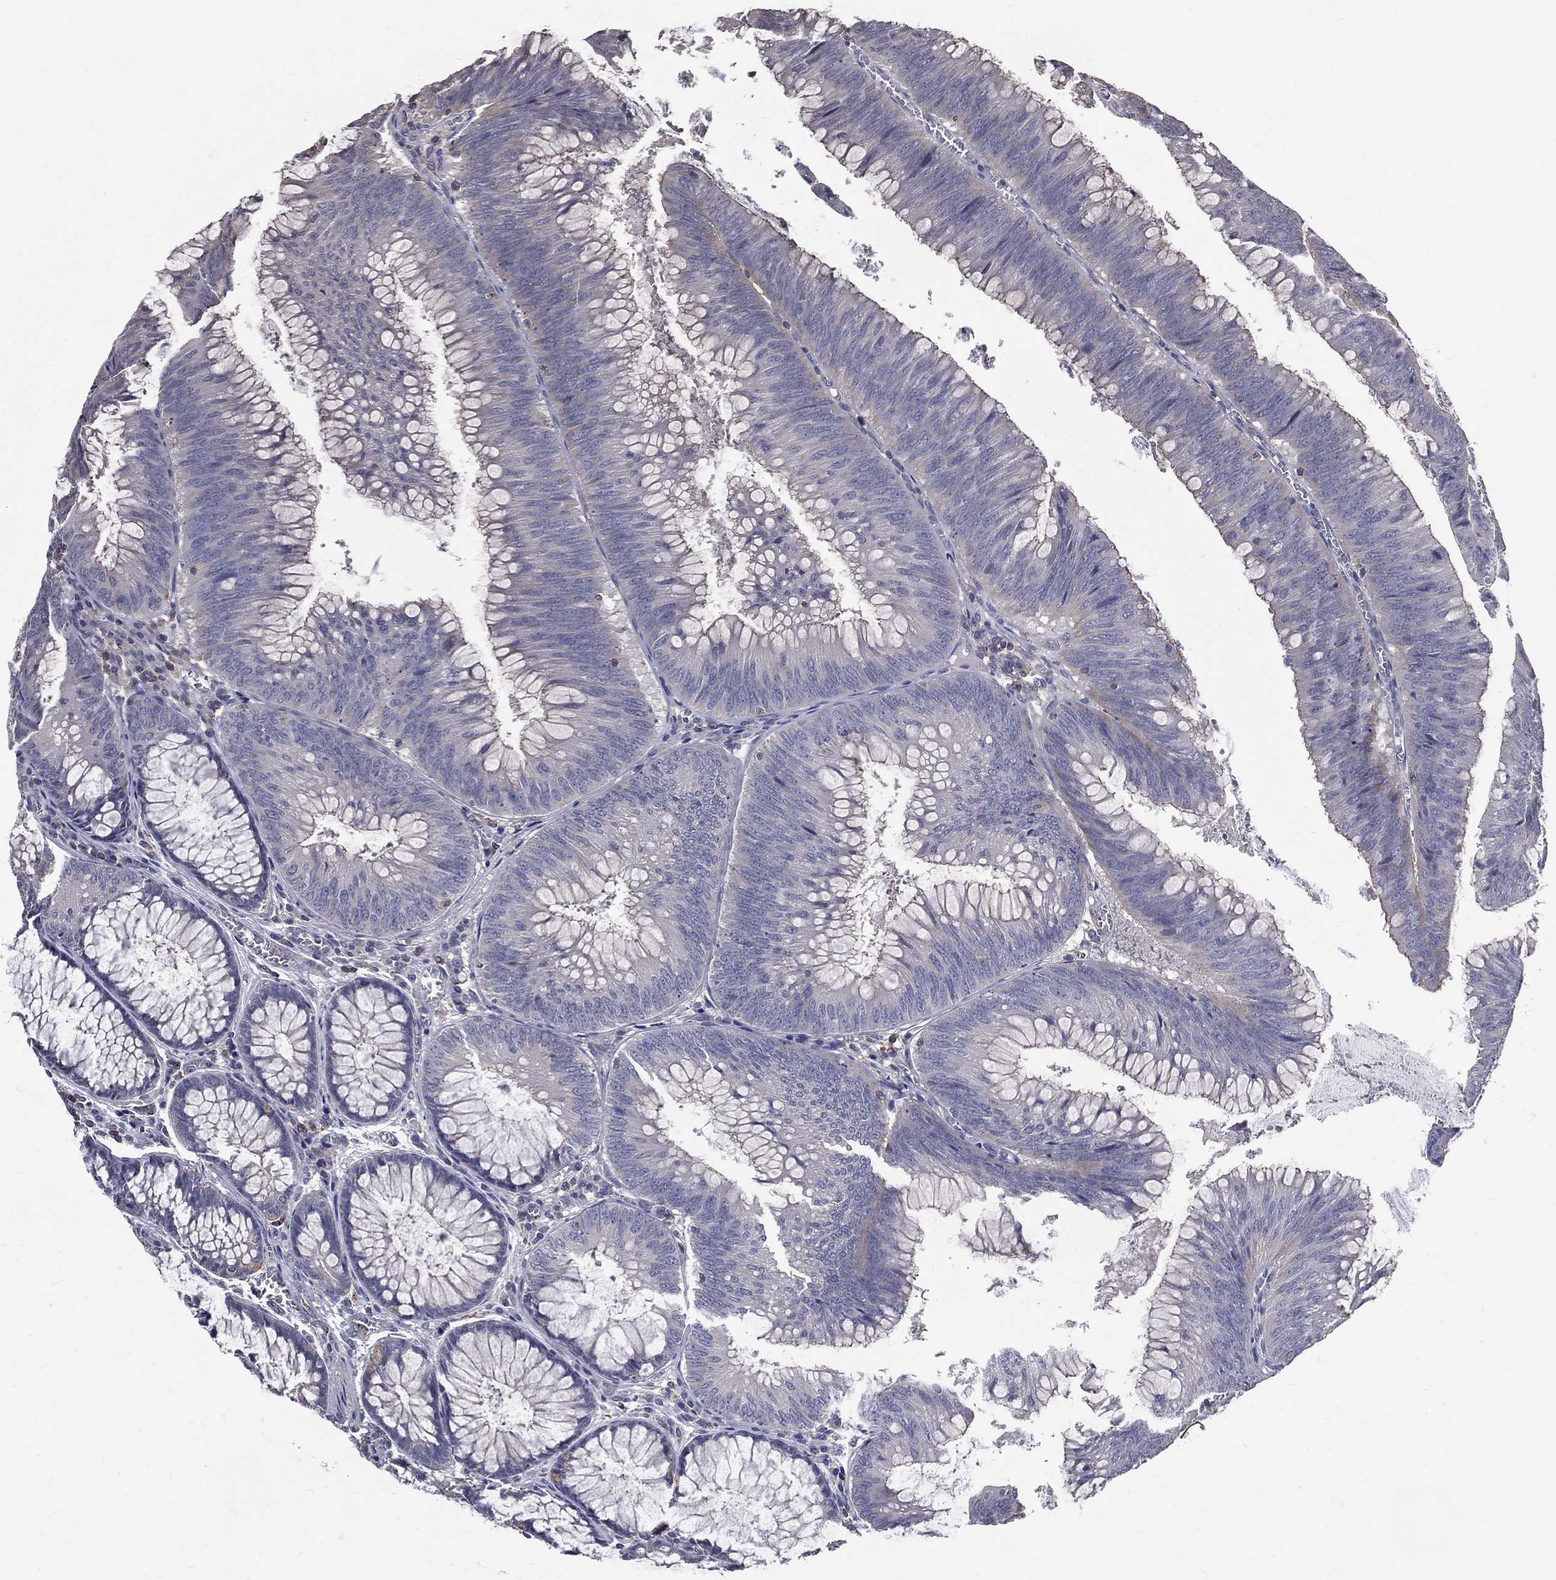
{"staining": {"intensity": "negative", "quantity": "none", "location": "none"}, "tissue": "colorectal cancer", "cell_type": "Tumor cells", "image_type": "cancer", "snomed": [{"axis": "morphology", "description": "Adenocarcinoma, NOS"}, {"axis": "topography", "description": "Rectum"}], "caption": "The IHC photomicrograph has no significant staining in tumor cells of adenocarcinoma (colorectal) tissue. The staining was performed using DAB (3,3'-diaminobenzidine) to visualize the protein expression in brown, while the nuclei were stained in blue with hematoxylin (Magnification: 20x).", "gene": "SERPINB2", "patient": {"sex": "female", "age": 72}}